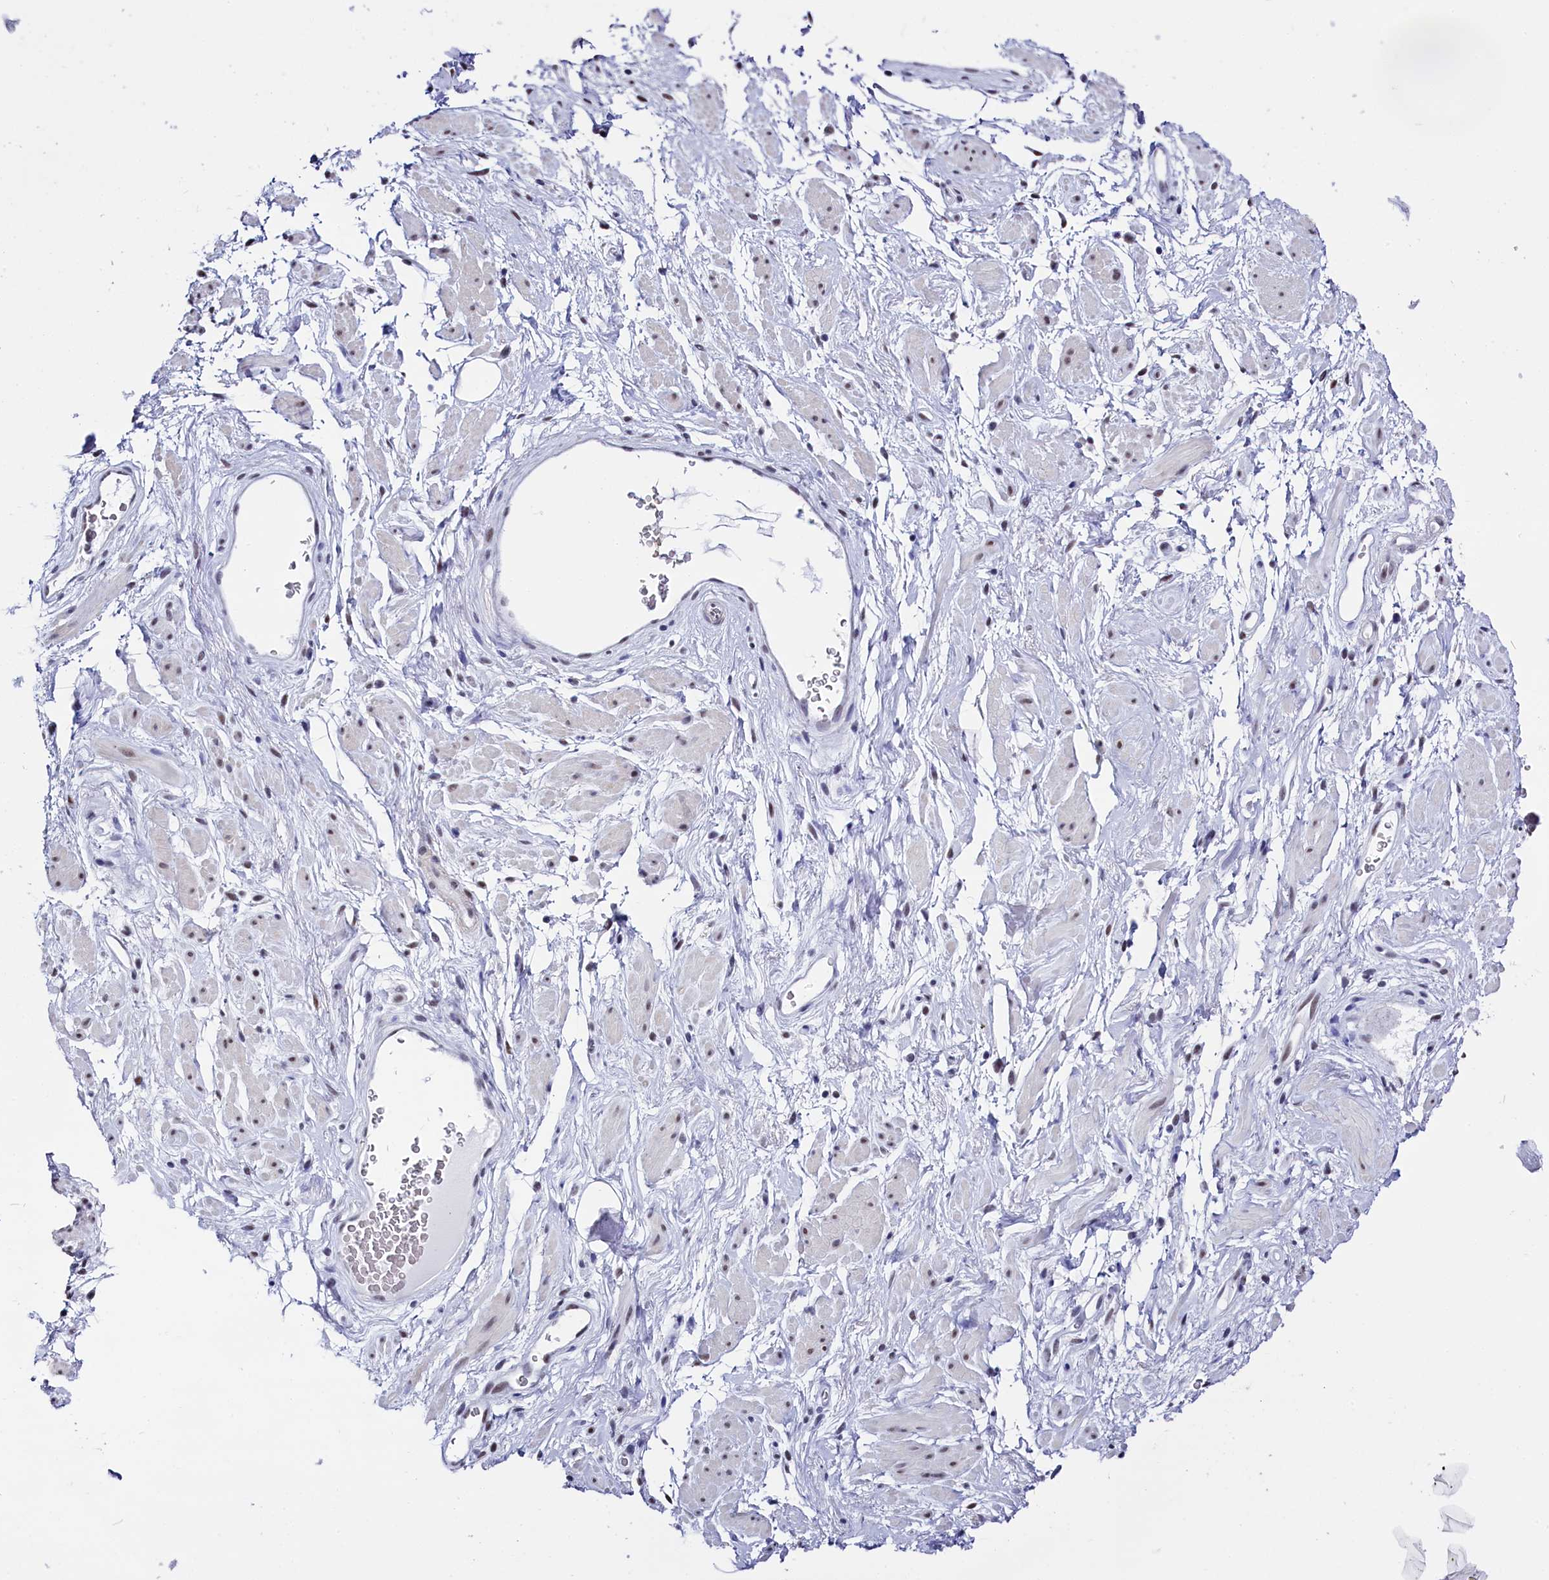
{"staining": {"intensity": "negative", "quantity": "none", "location": "none"}, "tissue": "adipose tissue", "cell_type": "Adipocytes", "image_type": "normal", "snomed": [{"axis": "morphology", "description": "Normal tissue, NOS"}, {"axis": "morphology", "description": "Adenocarcinoma, NOS"}, {"axis": "topography", "description": "Rectum"}, {"axis": "topography", "description": "Vagina"}, {"axis": "topography", "description": "Peripheral nerve tissue"}], "caption": "Photomicrograph shows no significant protein expression in adipocytes of normal adipose tissue. Nuclei are stained in blue.", "gene": "CD2BP2", "patient": {"sex": "female", "age": 71}}